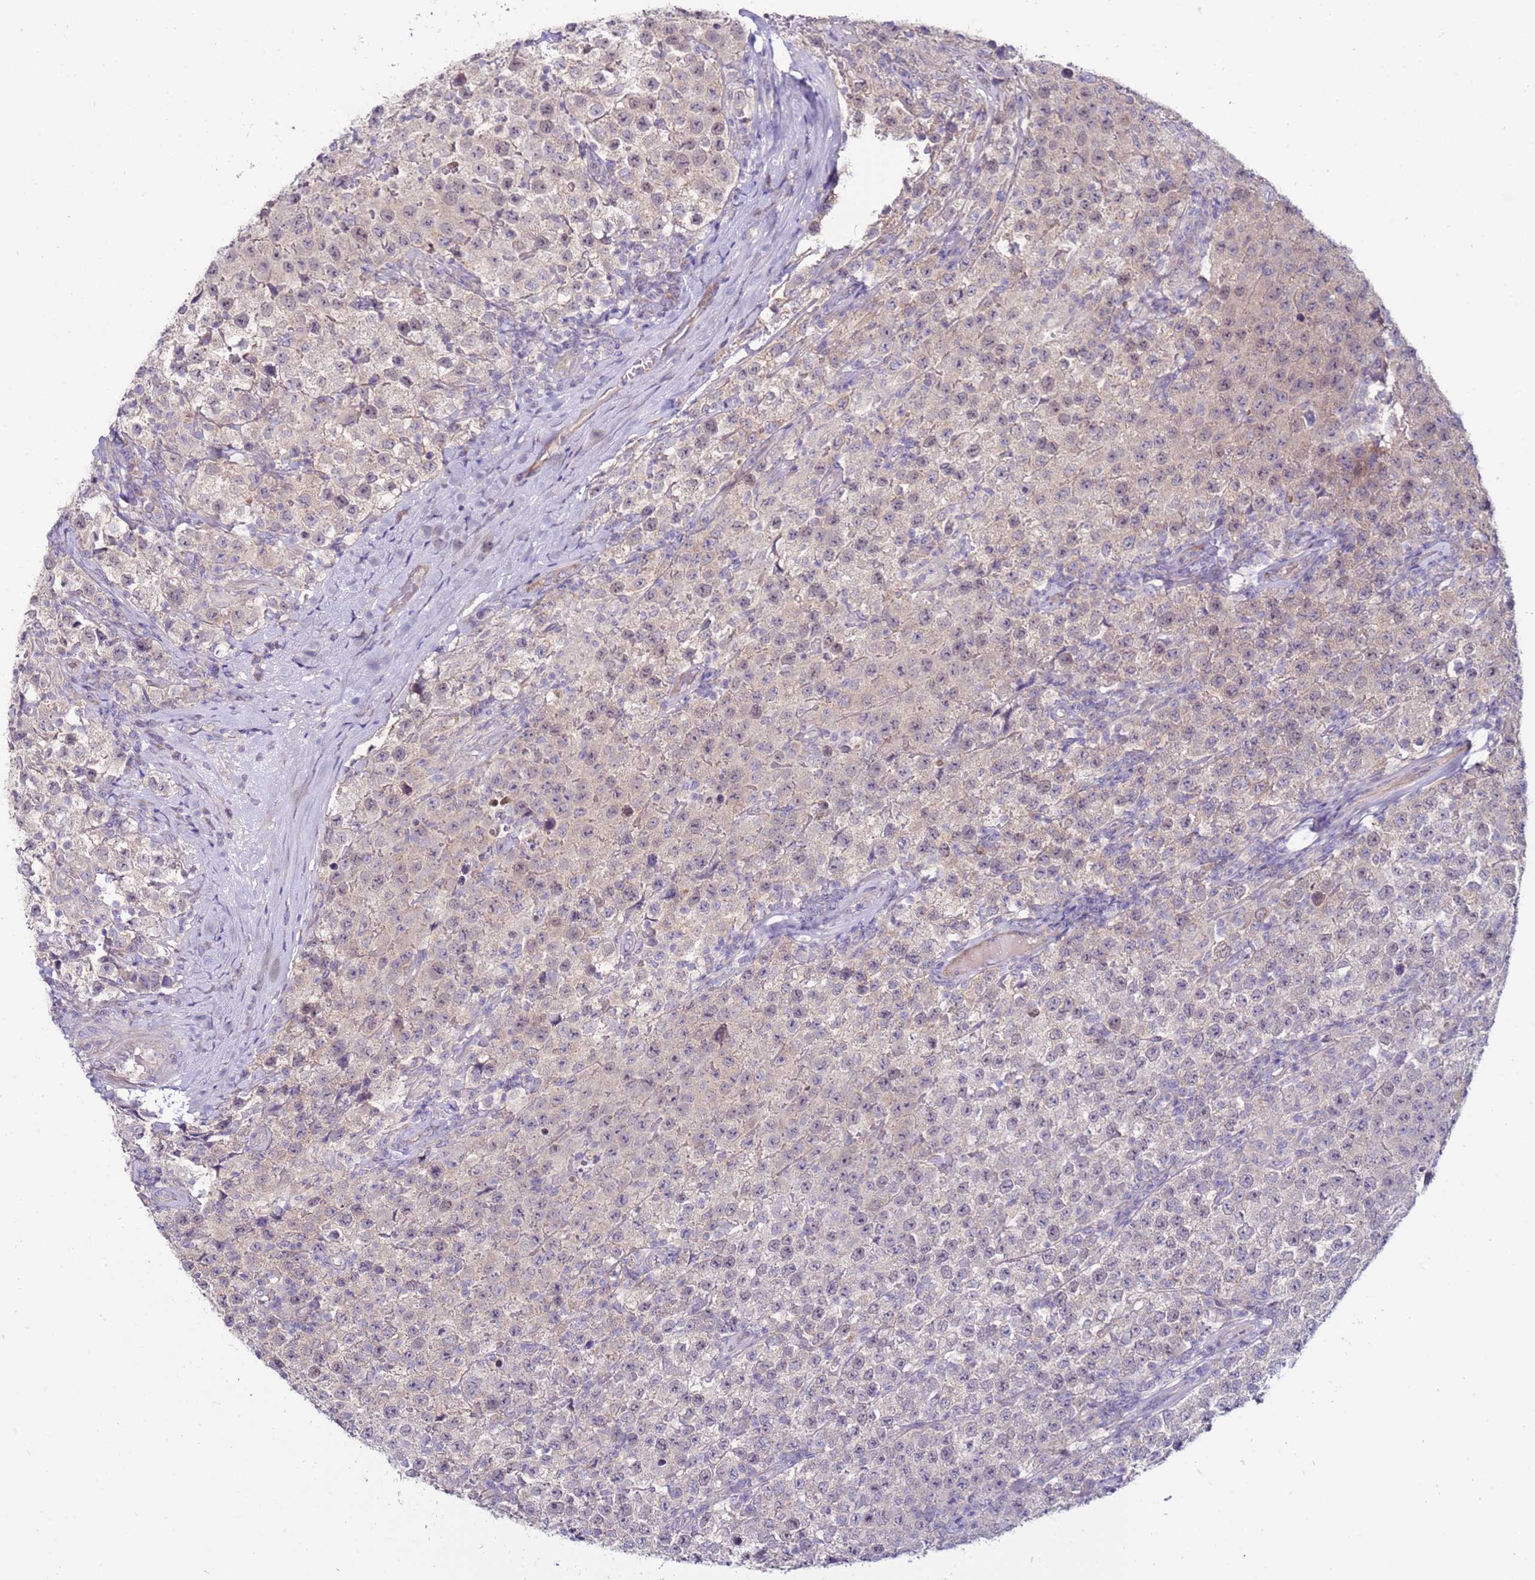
{"staining": {"intensity": "weak", "quantity": "25%-75%", "location": "cytoplasmic/membranous,nuclear"}, "tissue": "testis cancer", "cell_type": "Tumor cells", "image_type": "cancer", "snomed": [{"axis": "morphology", "description": "Seminoma, NOS"}, {"axis": "morphology", "description": "Carcinoma, Embryonal, NOS"}, {"axis": "topography", "description": "Testis"}], "caption": "Protein expression analysis of embryonal carcinoma (testis) demonstrates weak cytoplasmic/membranous and nuclear positivity in approximately 25%-75% of tumor cells. The protein is shown in brown color, while the nuclei are stained blue.", "gene": "GPN3", "patient": {"sex": "male", "age": 41}}